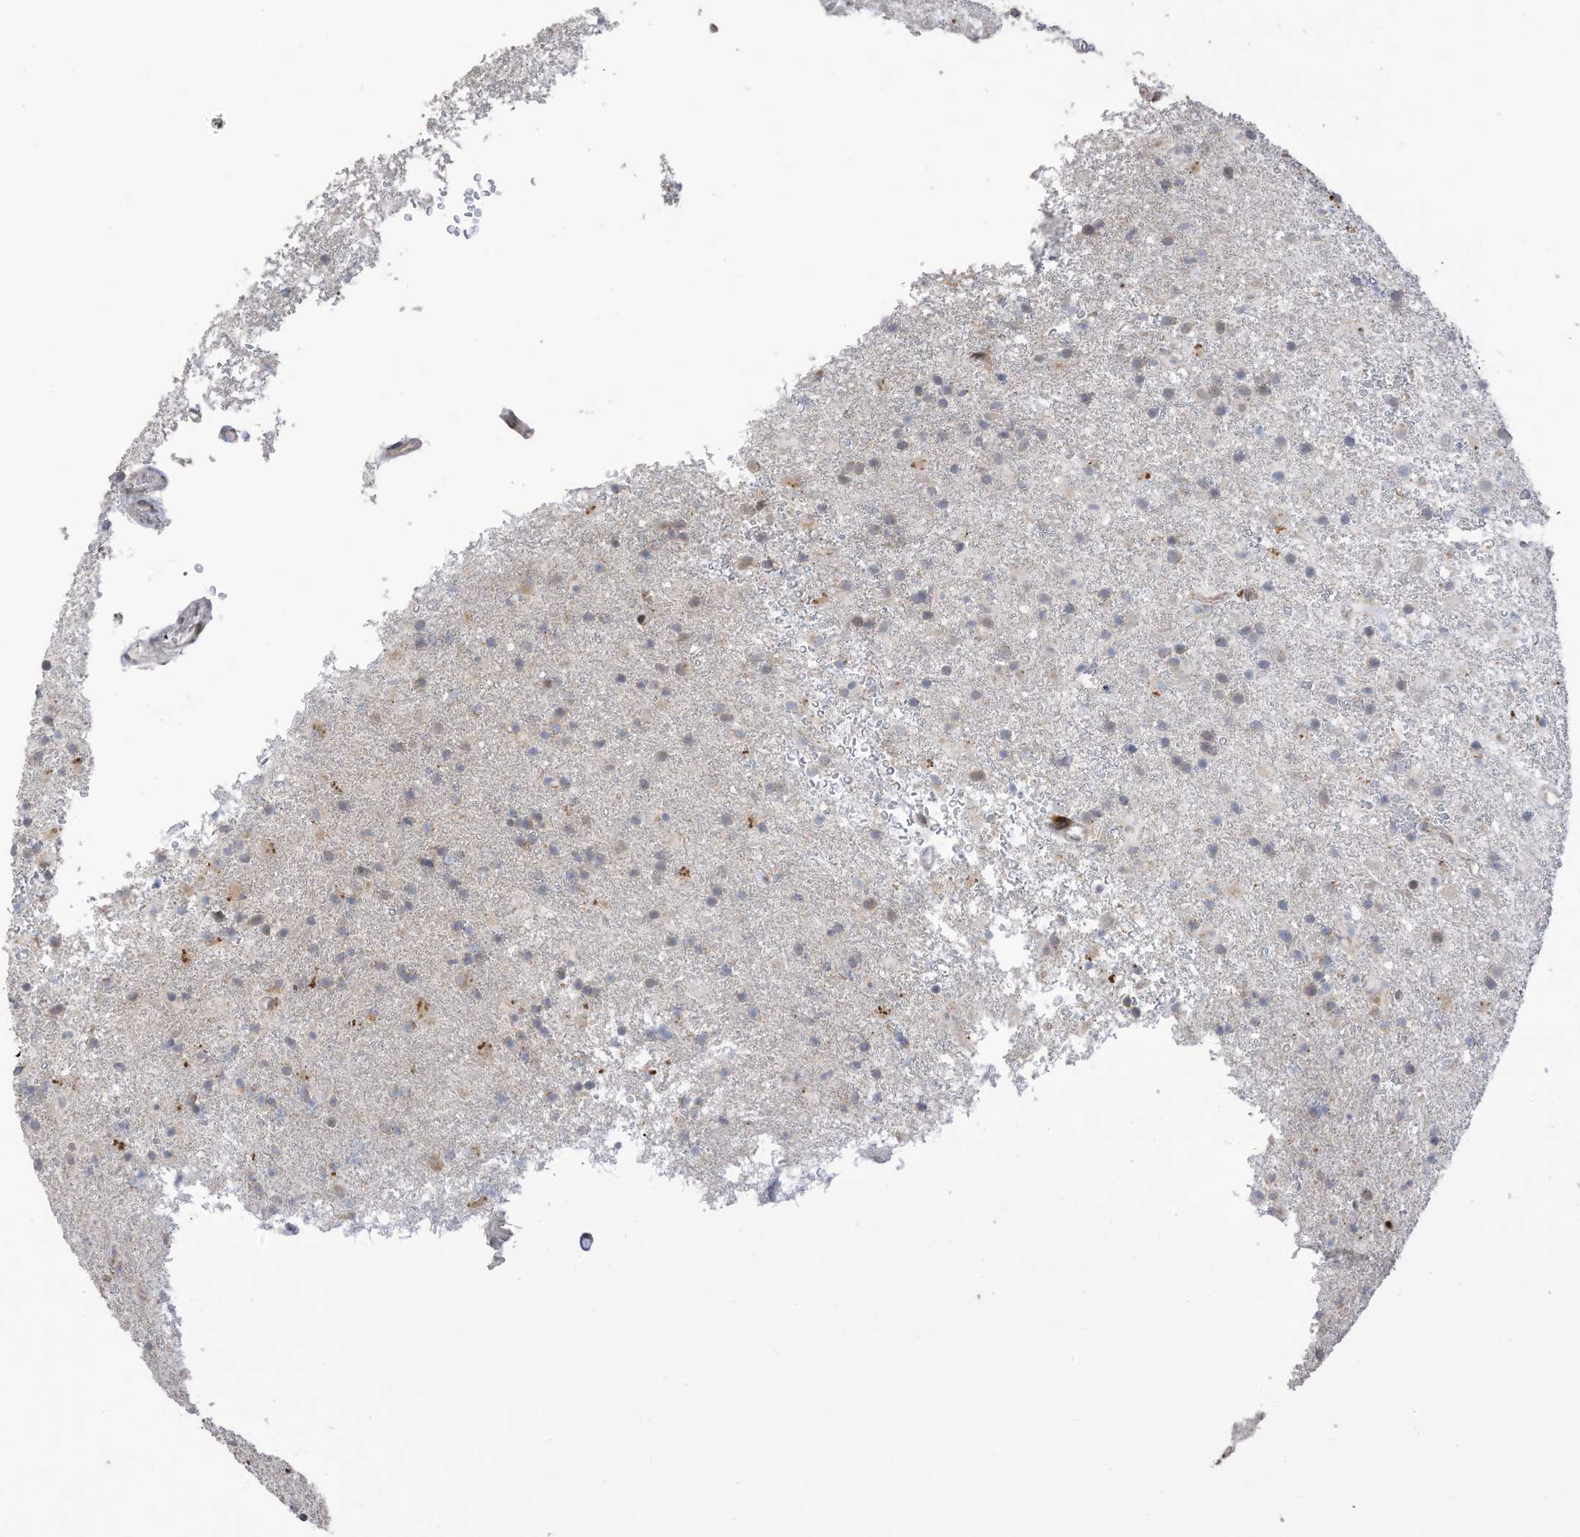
{"staining": {"intensity": "negative", "quantity": "none", "location": "none"}, "tissue": "glioma", "cell_type": "Tumor cells", "image_type": "cancer", "snomed": [{"axis": "morphology", "description": "Glioma, malignant, Low grade"}, {"axis": "topography", "description": "Brain"}], "caption": "Tumor cells show no significant staining in glioma. The staining was performed using DAB (3,3'-diaminobenzidine) to visualize the protein expression in brown, while the nuclei were stained in blue with hematoxylin (Magnification: 20x).", "gene": "RABL3", "patient": {"sex": "male", "age": 65}}